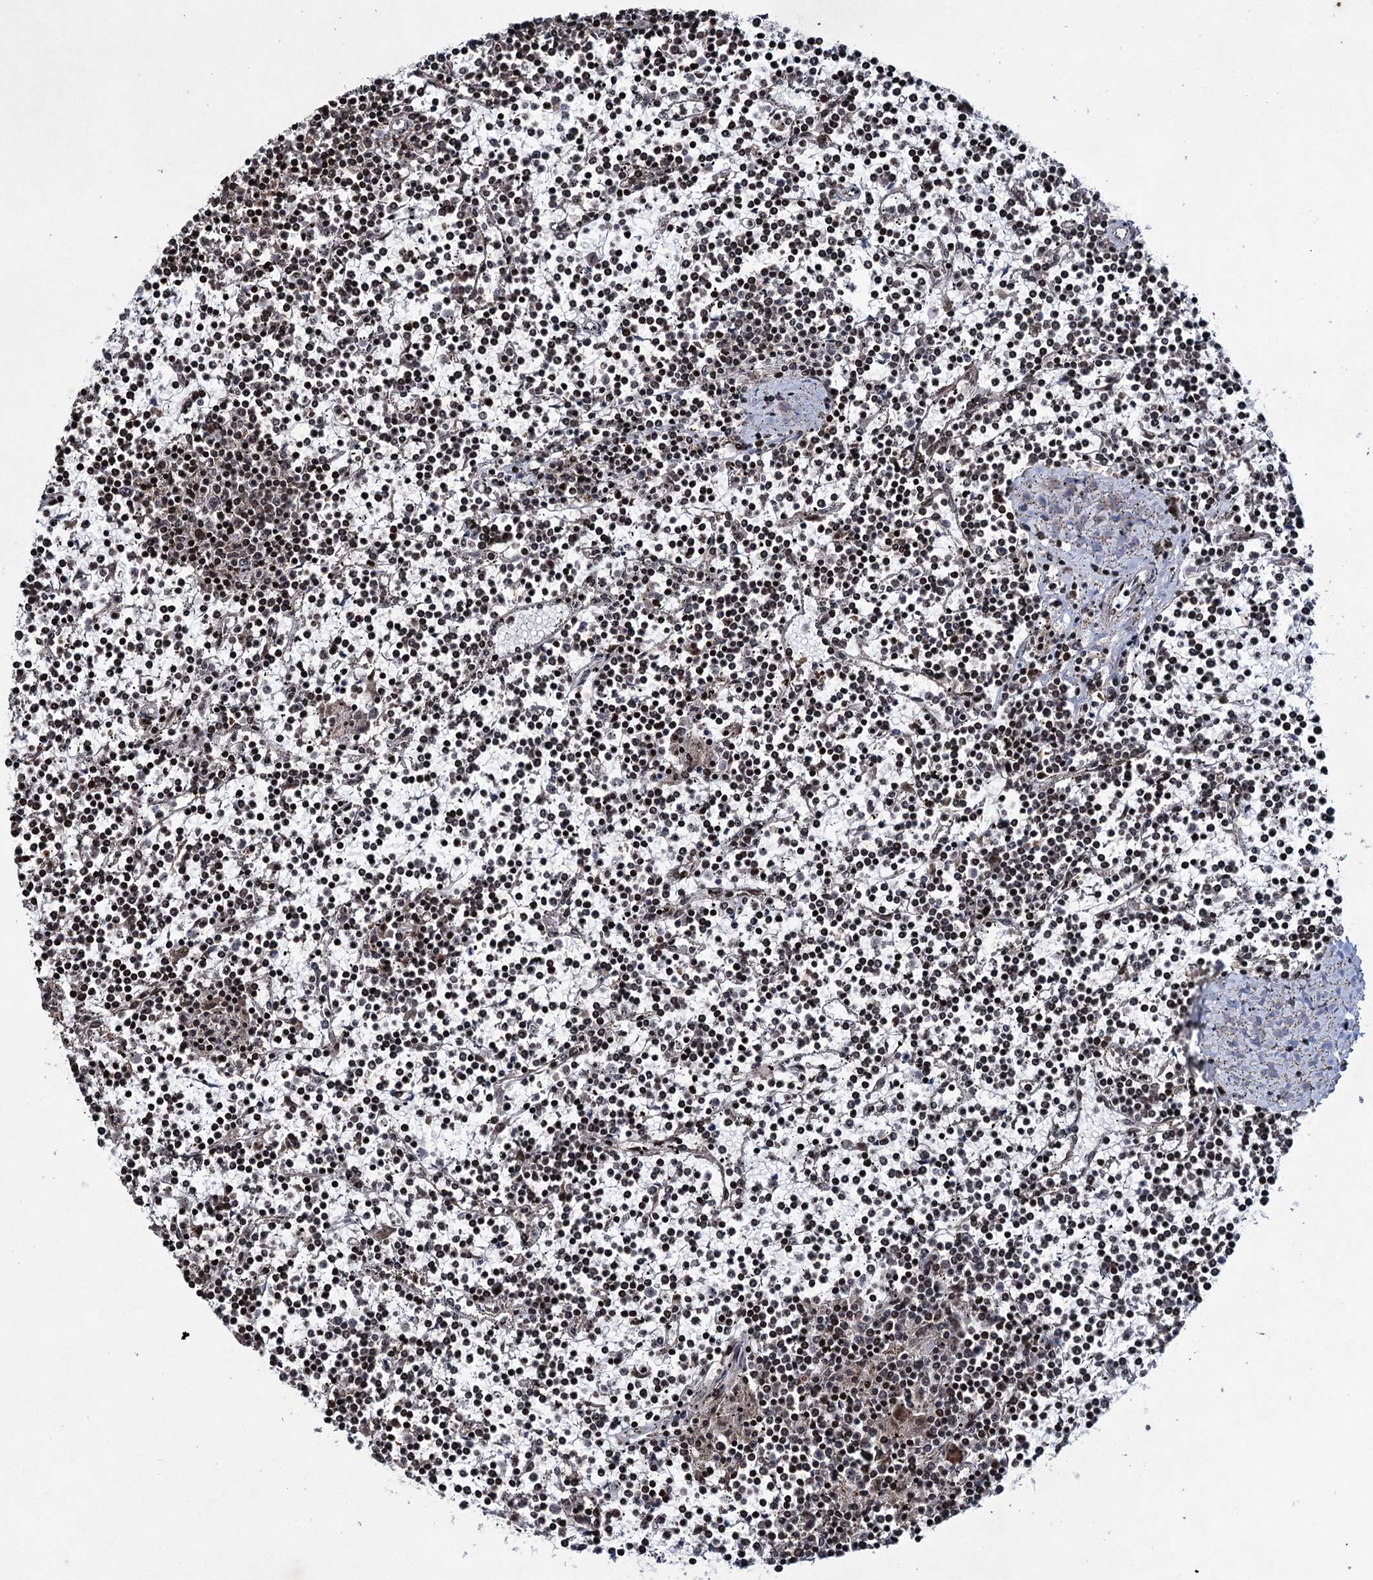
{"staining": {"intensity": "moderate", "quantity": "25%-75%", "location": "nuclear"}, "tissue": "lymphoma", "cell_type": "Tumor cells", "image_type": "cancer", "snomed": [{"axis": "morphology", "description": "Malignant lymphoma, non-Hodgkin's type, Low grade"}, {"axis": "topography", "description": "Spleen"}], "caption": "Protein expression analysis of lymphoma shows moderate nuclear expression in about 25%-75% of tumor cells.", "gene": "EYA4", "patient": {"sex": "female", "age": 19}}